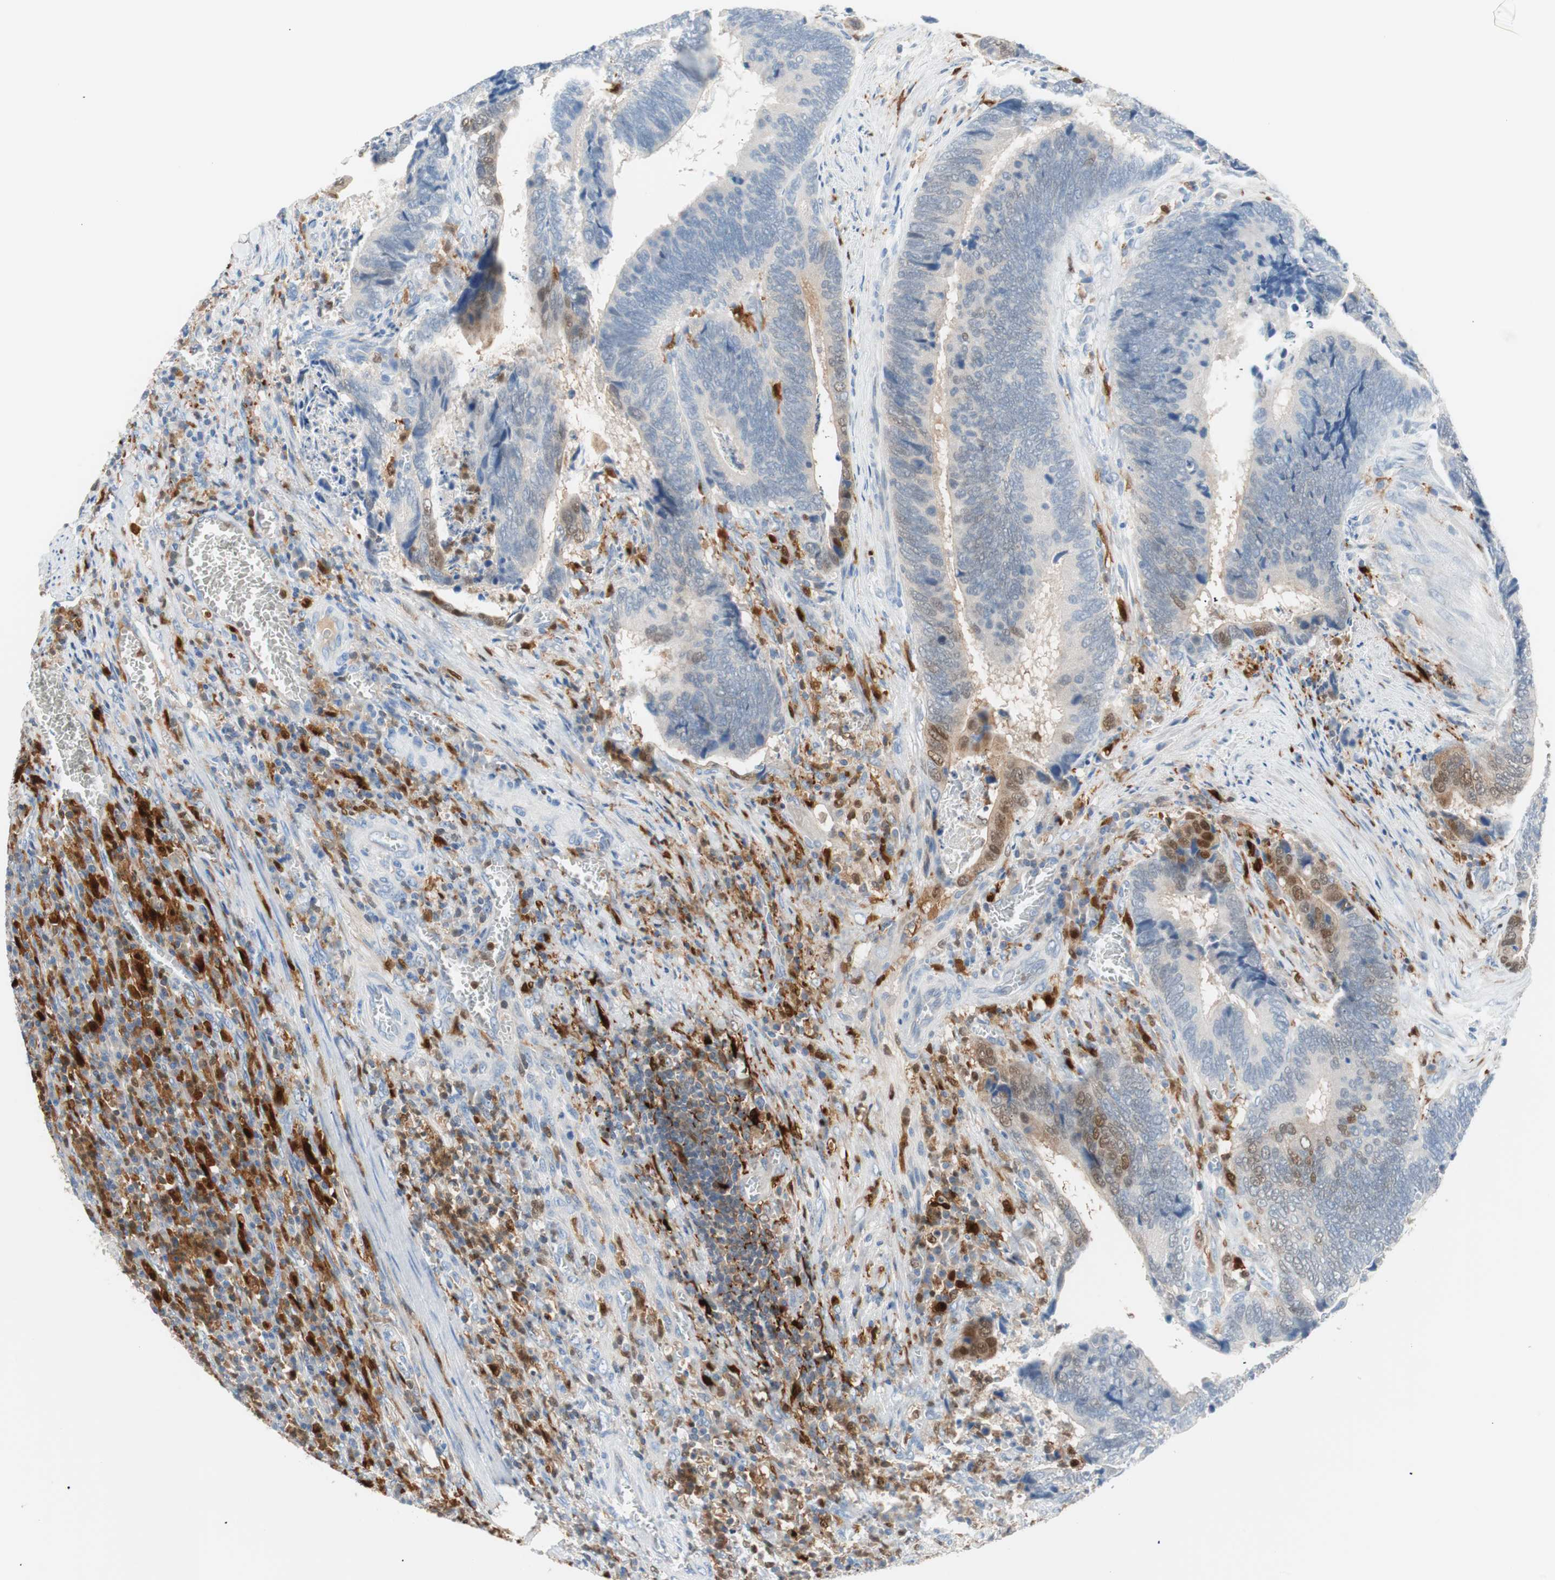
{"staining": {"intensity": "moderate", "quantity": "<25%", "location": "cytoplasmic/membranous,nuclear"}, "tissue": "colorectal cancer", "cell_type": "Tumor cells", "image_type": "cancer", "snomed": [{"axis": "morphology", "description": "Adenocarcinoma, NOS"}, {"axis": "topography", "description": "Colon"}], "caption": "This image exhibits immunohistochemistry staining of human colorectal cancer (adenocarcinoma), with low moderate cytoplasmic/membranous and nuclear expression in approximately <25% of tumor cells.", "gene": "IL18", "patient": {"sex": "male", "age": 72}}